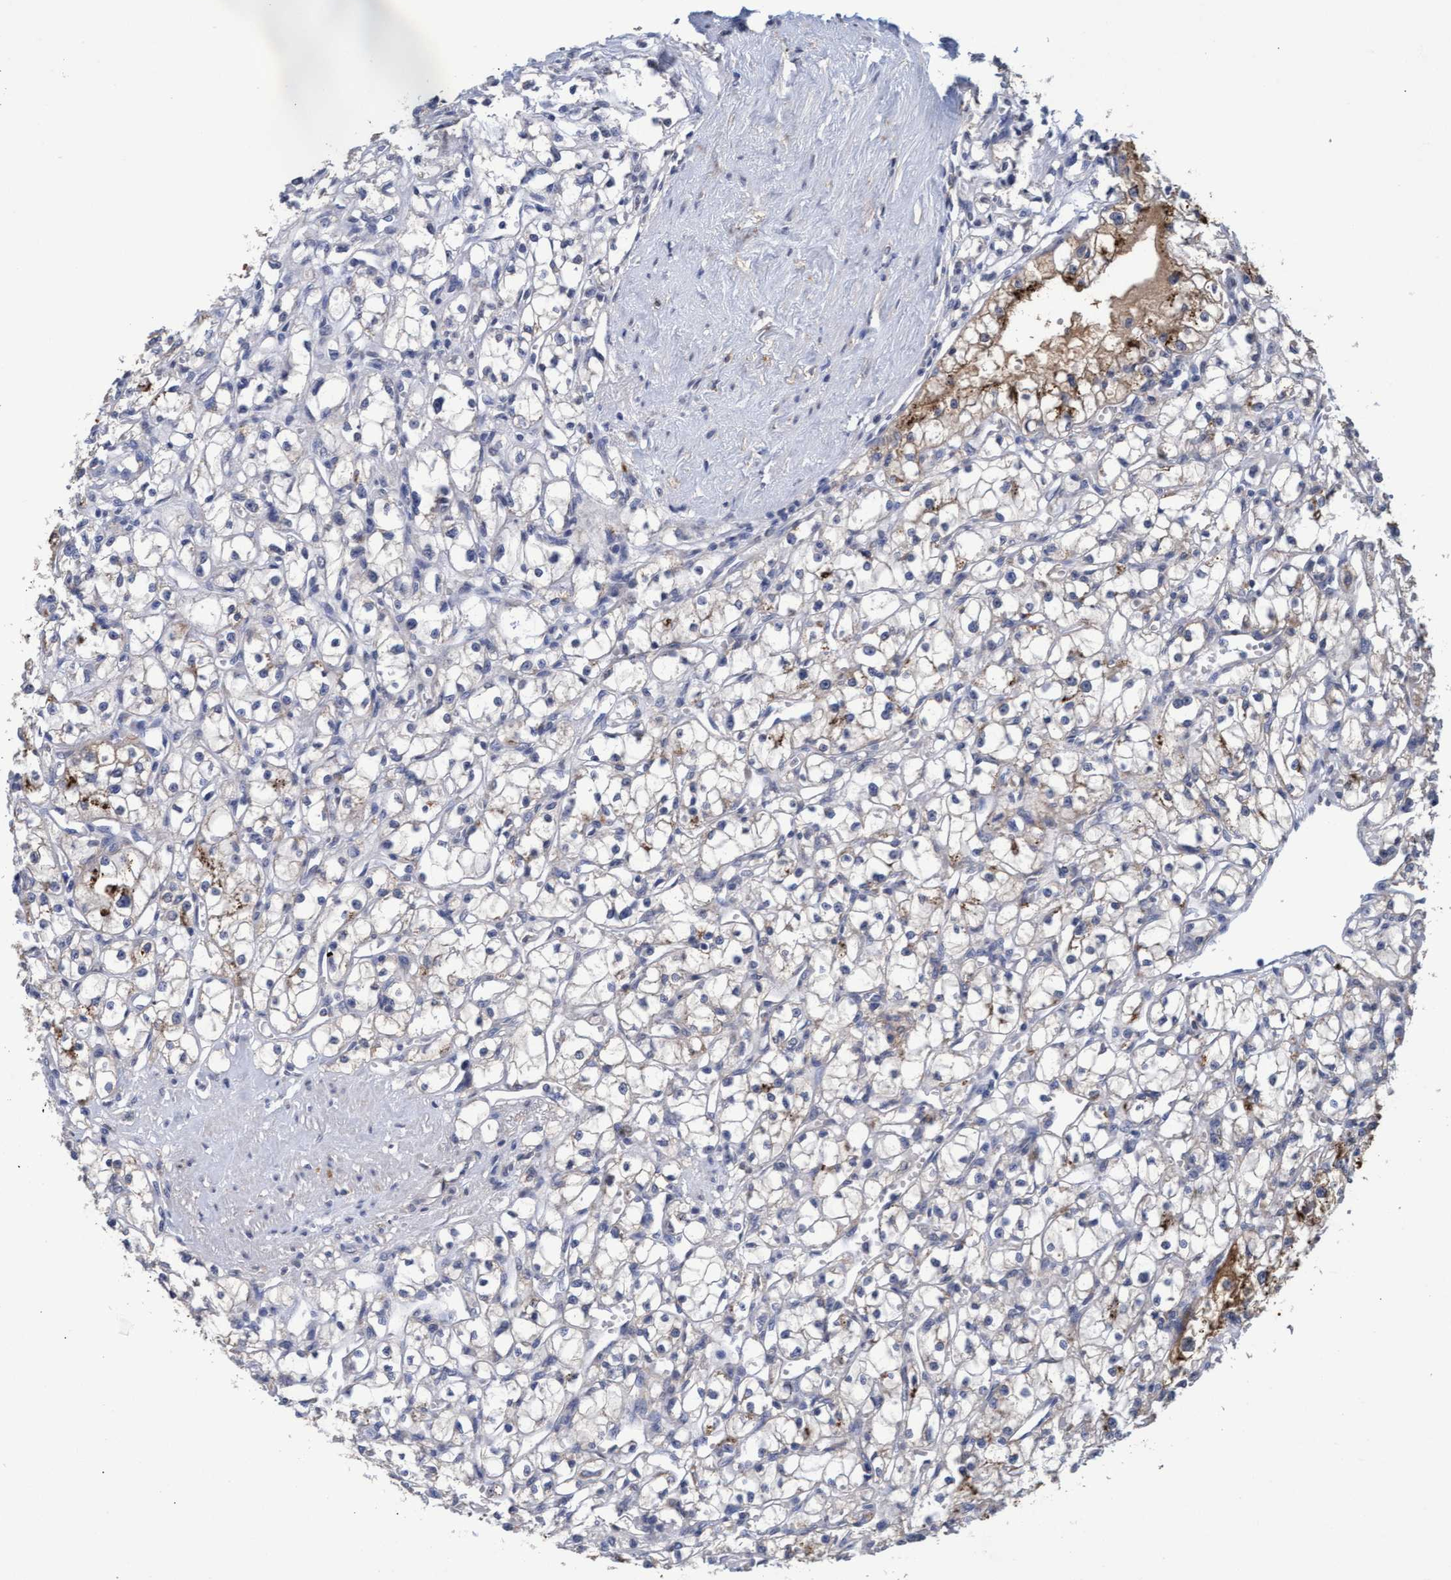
{"staining": {"intensity": "negative", "quantity": "none", "location": "none"}, "tissue": "renal cancer", "cell_type": "Tumor cells", "image_type": "cancer", "snomed": [{"axis": "morphology", "description": "Adenocarcinoma, NOS"}, {"axis": "topography", "description": "Kidney"}], "caption": "An image of human renal adenocarcinoma is negative for staining in tumor cells.", "gene": "GPR39", "patient": {"sex": "male", "age": 56}}